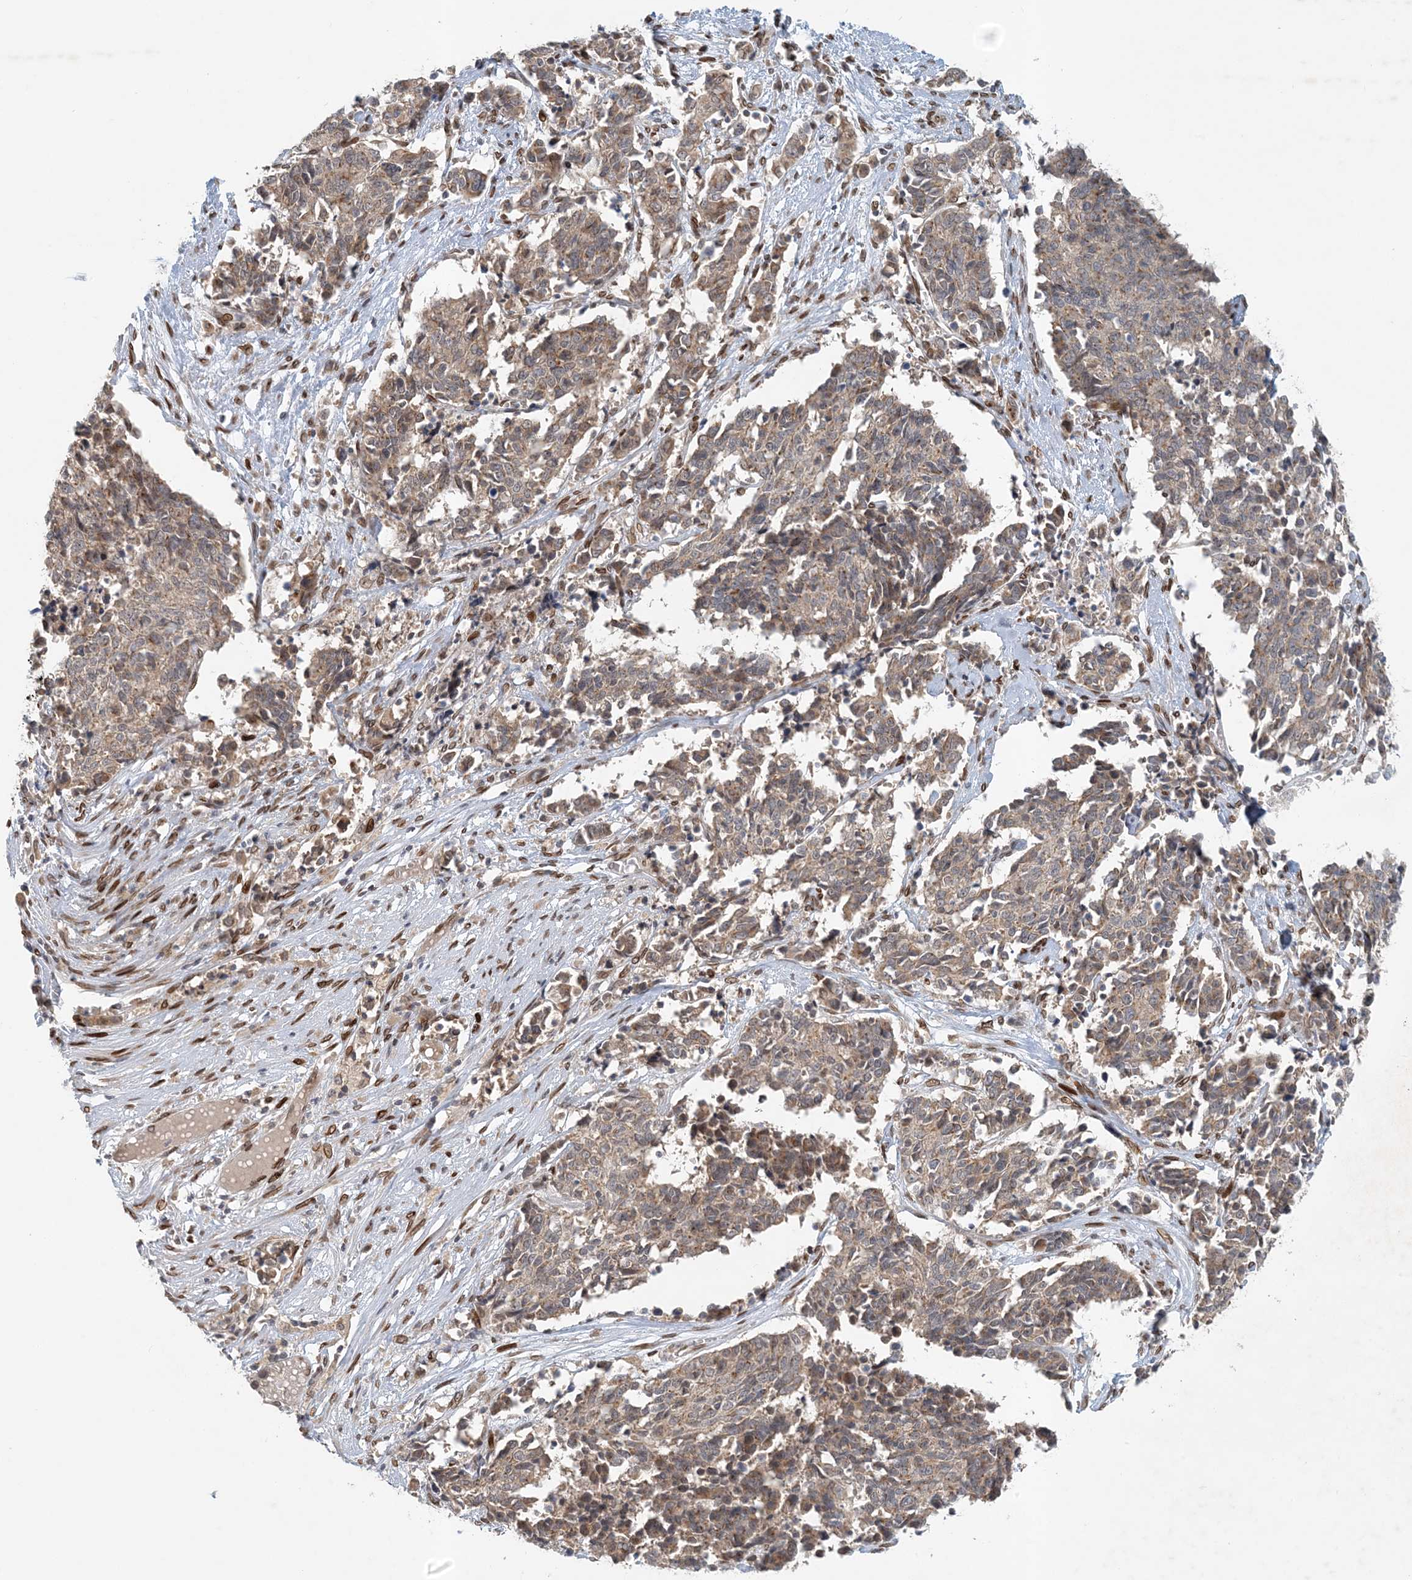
{"staining": {"intensity": "weak", "quantity": ">75%", "location": "cytoplasmic/membranous"}, "tissue": "cervical cancer", "cell_type": "Tumor cells", "image_type": "cancer", "snomed": [{"axis": "morphology", "description": "Normal tissue, NOS"}, {"axis": "morphology", "description": "Squamous cell carcinoma, NOS"}, {"axis": "topography", "description": "Cervix"}], "caption": "Cervical cancer (squamous cell carcinoma) stained with DAB (3,3'-diaminobenzidine) IHC reveals low levels of weak cytoplasmic/membranous expression in about >75% of tumor cells. (Stains: DAB (3,3'-diaminobenzidine) in brown, nuclei in blue, Microscopy: brightfield microscopy at high magnification).", "gene": "SLC35A2", "patient": {"sex": "female", "age": 35}}